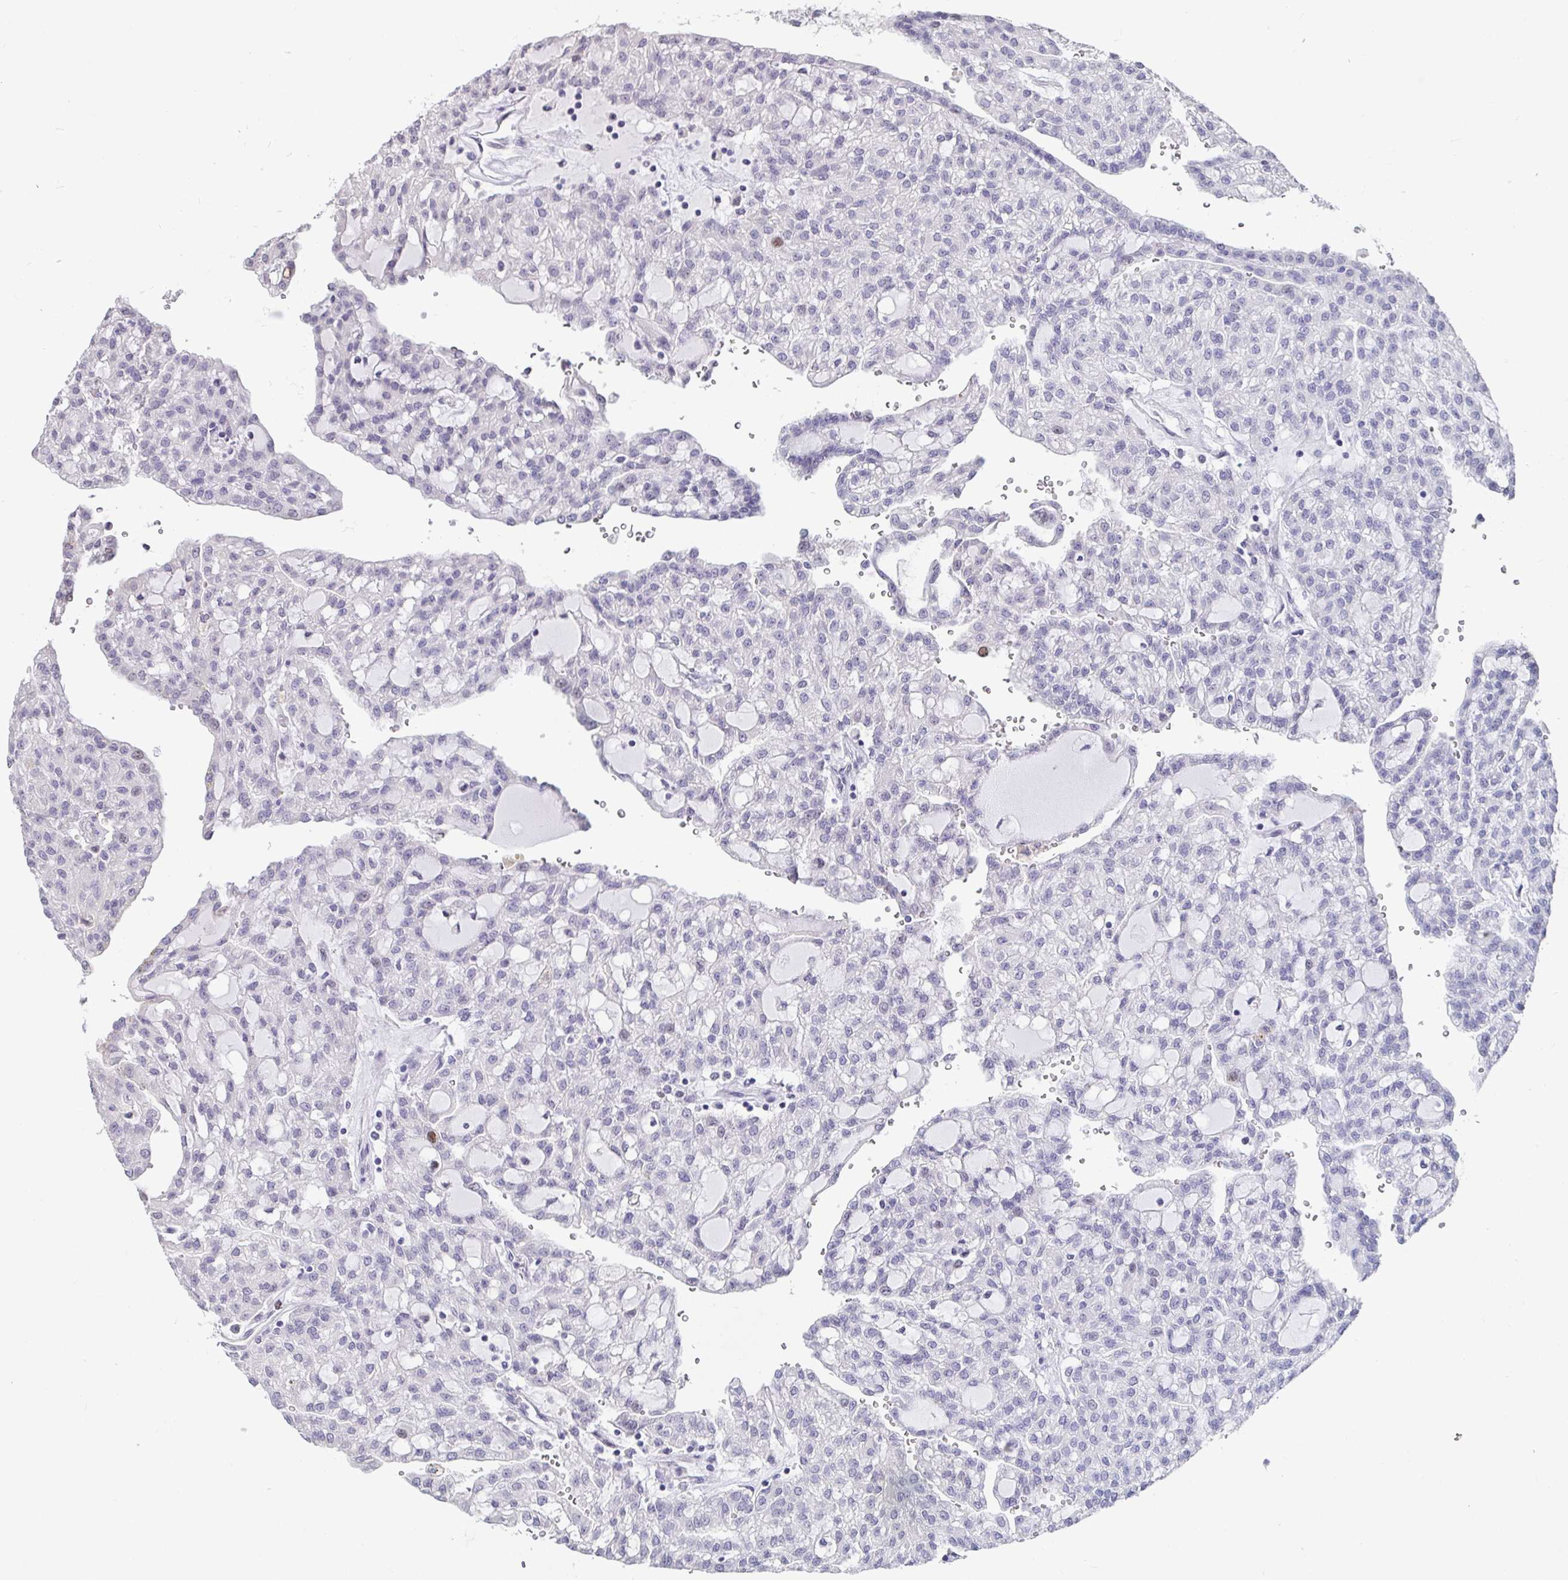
{"staining": {"intensity": "moderate", "quantity": "<25%", "location": "nuclear"}, "tissue": "renal cancer", "cell_type": "Tumor cells", "image_type": "cancer", "snomed": [{"axis": "morphology", "description": "Adenocarcinoma, NOS"}, {"axis": "topography", "description": "Kidney"}], "caption": "Moderate nuclear staining for a protein is seen in approximately <25% of tumor cells of renal cancer (adenocarcinoma) using immunohistochemistry.", "gene": "ANLN", "patient": {"sex": "male", "age": 63}}